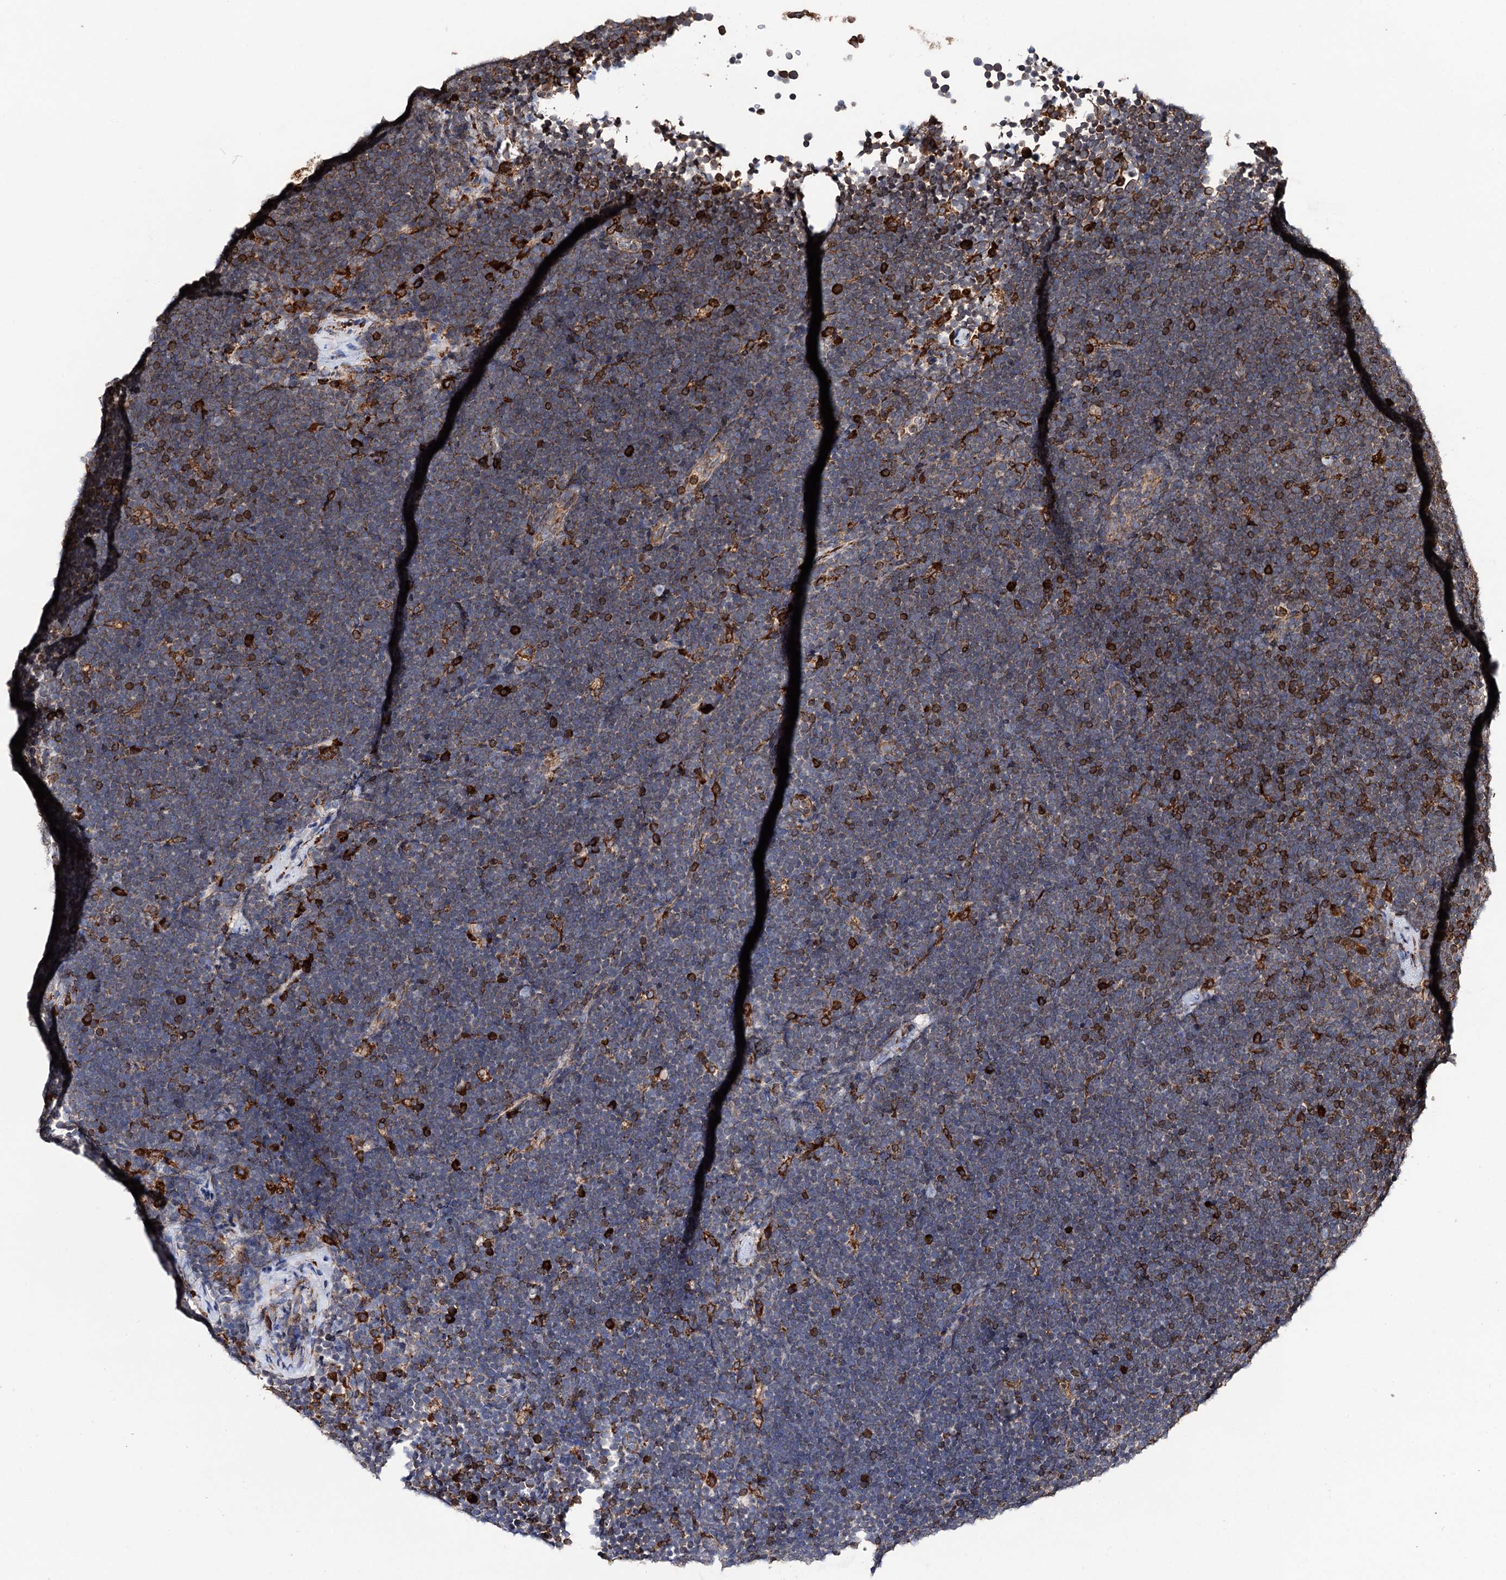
{"staining": {"intensity": "strong", "quantity": "25%-75%", "location": "cytoplasmic/membranous"}, "tissue": "lymphoma", "cell_type": "Tumor cells", "image_type": "cancer", "snomed": [{"axis": "morphology", "description": "Malignant lymphoma, non-Hodgkin's type, High grade"}, {"axis": "topography", "description": "Lymph node"}], "caption": "A brown stain labels strong cytoplasmic/membranous expression of a protein in human lymphoma tumor cells. (Stains: DAB (3,3'-diaminobenzidine) in brown, nuclei in blue, Microscopy: brightfield microscopy at high magnification).", "gene": "ERP29", "patient": {"sex": "male", "age": 13}}